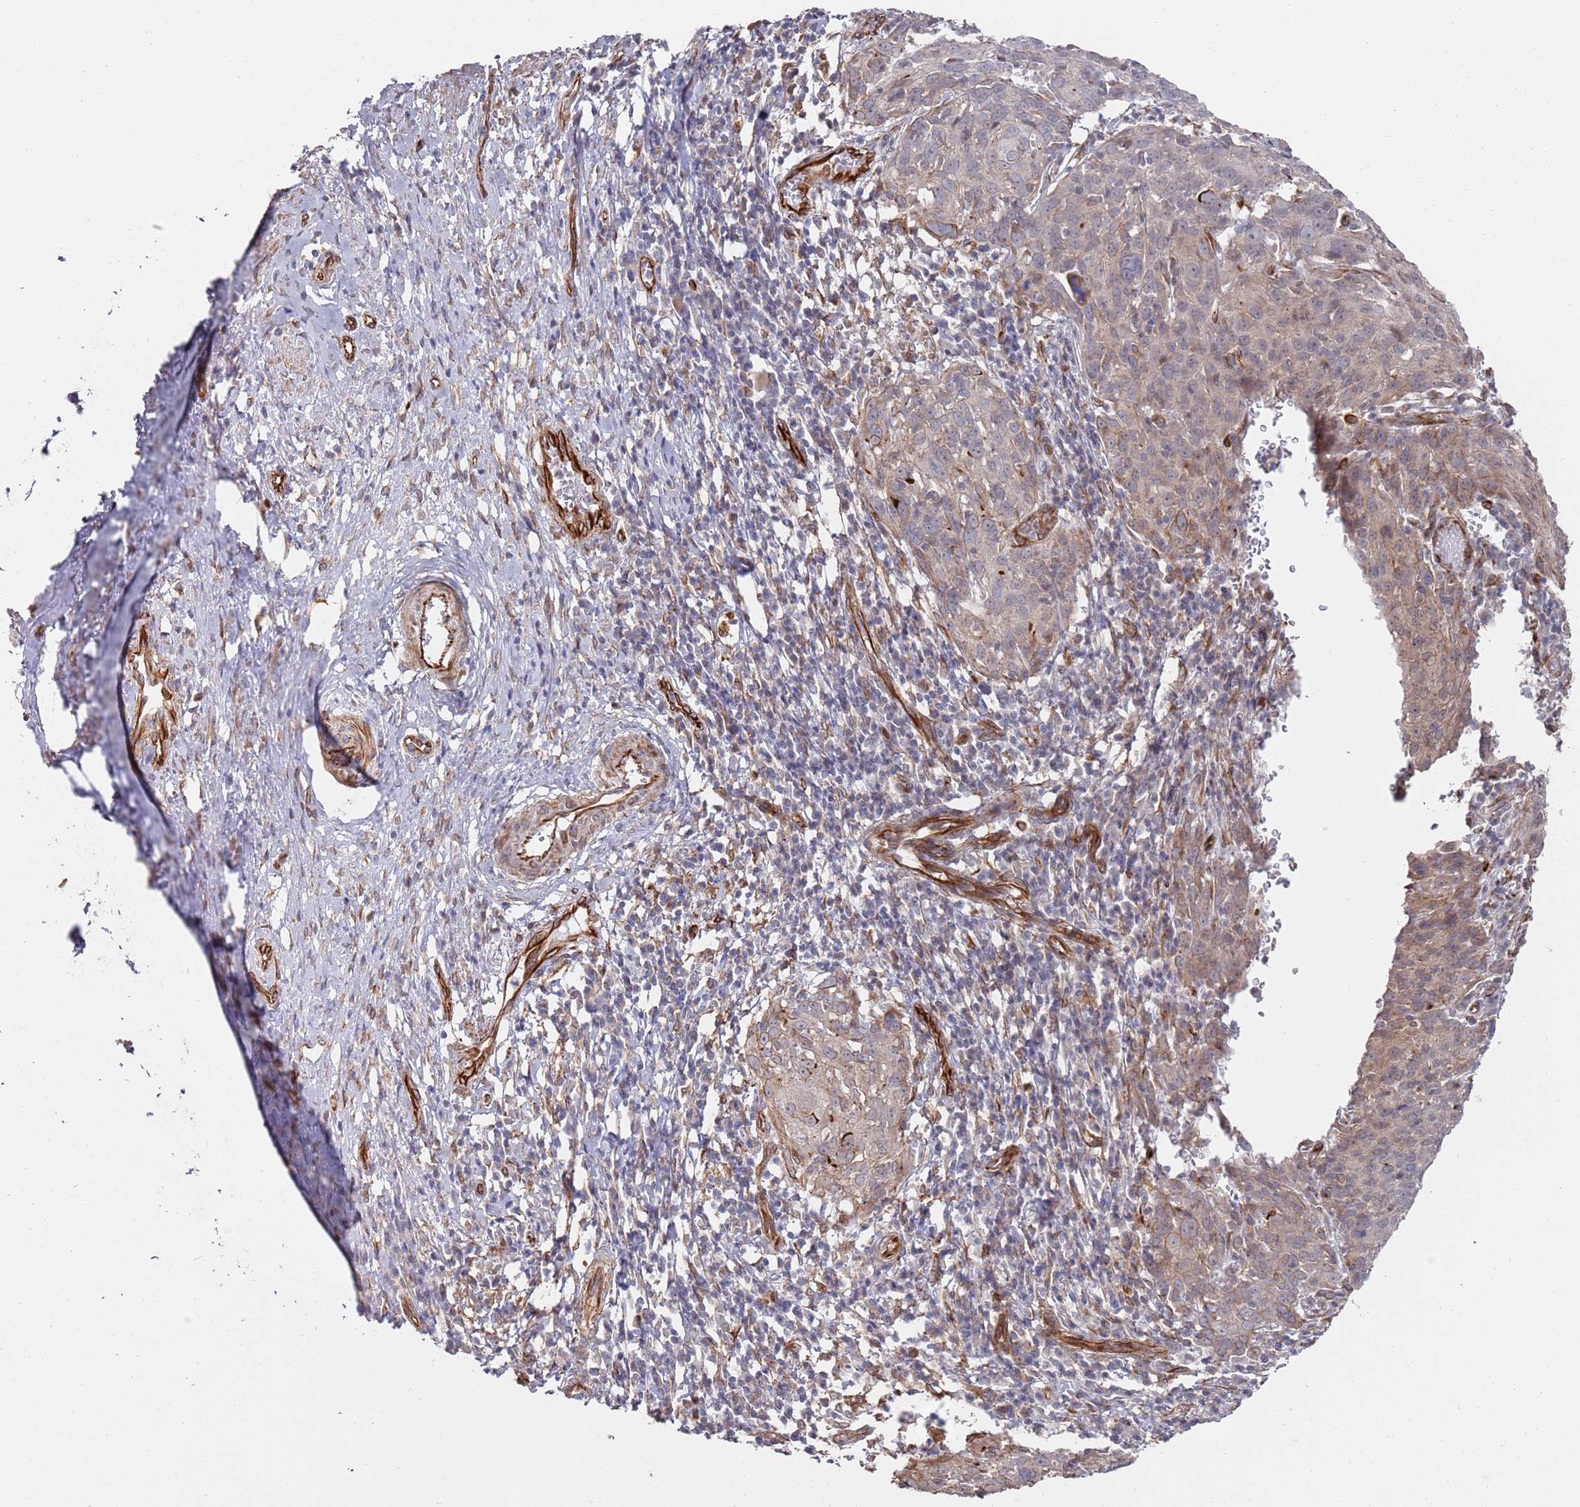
{"staining": {"intensity": "weak", "quantity": "25%-75%", "location": "cytoplasmic/membranous"}, "tissue": "cervical cancer", "cell_type": "Tumor cells", "image_type": "cancer", "snomed": [{"axis": "morphology", "description": "Squamous cell carcinoma, NOS"}, {"axis": "topography", "description": "Cervix"}], "caption": "DAB (3,3'-diaminobenzidine) immunohistochemical staining of human cervical squamous cell carcinoma displays weak cytoplasmic/membranous protein expression in approximately 25%-75% of tumor cells.", "gene": "PHF21A", "patient": {"sex": "female", "age": 50}}